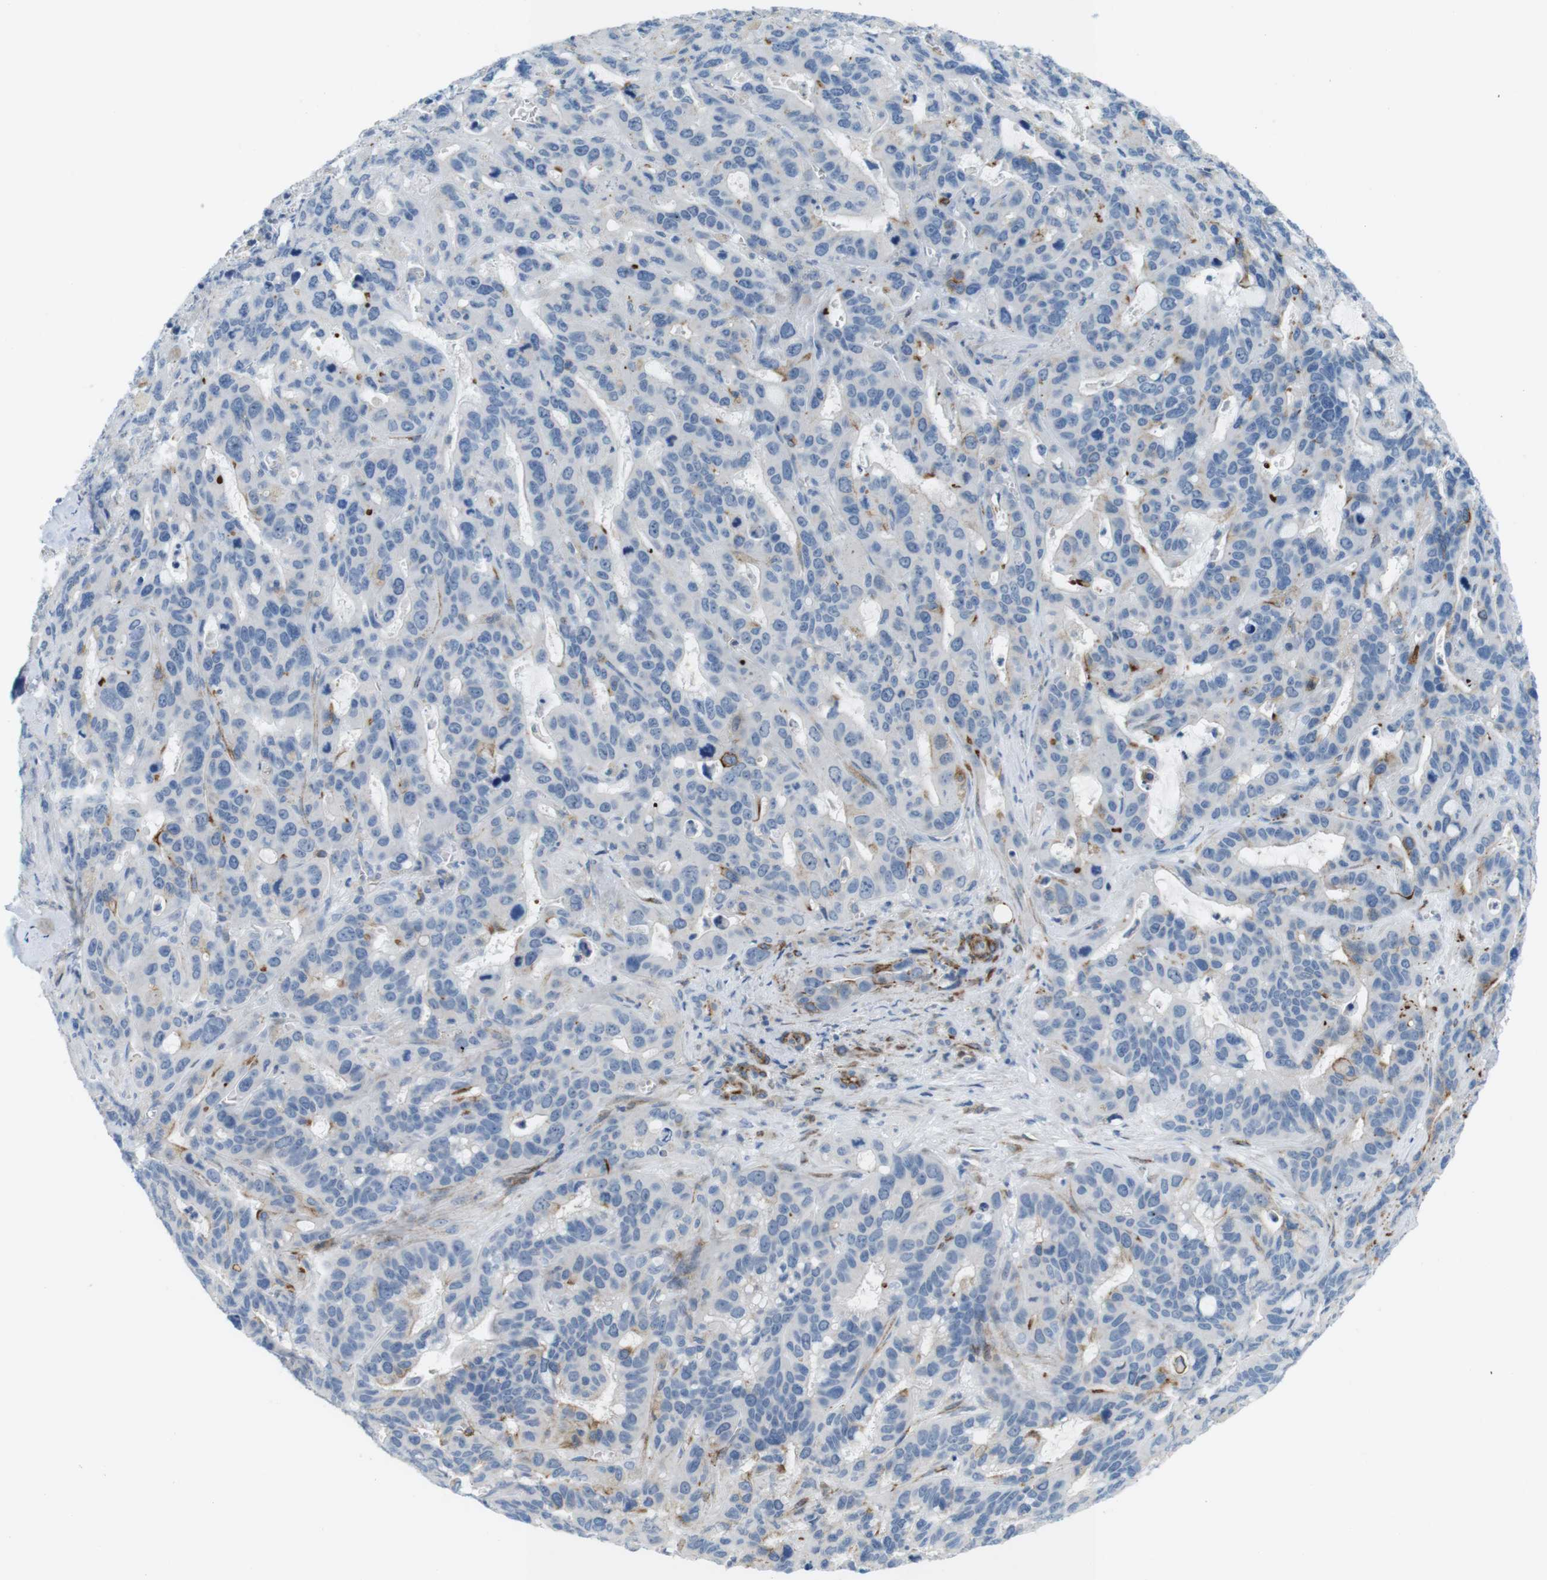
{"staining": {"intensity": "moderate", "quantity": "<25%", "location": "cytoplasmic/membranous"}, "tissue": "liver cancer", "cell_type": "Tumor cells", "image_type": "cancer", "snomed": [{"axis": "morphology", "description": "Cholangiocarcinoma"}, {"axis": "topography", "description": "Liver"}], "caption": "Immunohistochemistry staining of liver cholangiocarcinoma, which shows low levels of moderate cytoplasmic/membranous expression in about <25% of tumor cells indicating moderate cytoplasmic/membranous protein positivity. The staining was performed using DAB (brown) for protein detection and nuclei were counterstained in hematoxylin (blue).", "gene": "MYH9", "patient": {"sex": "female", "age": 65}}